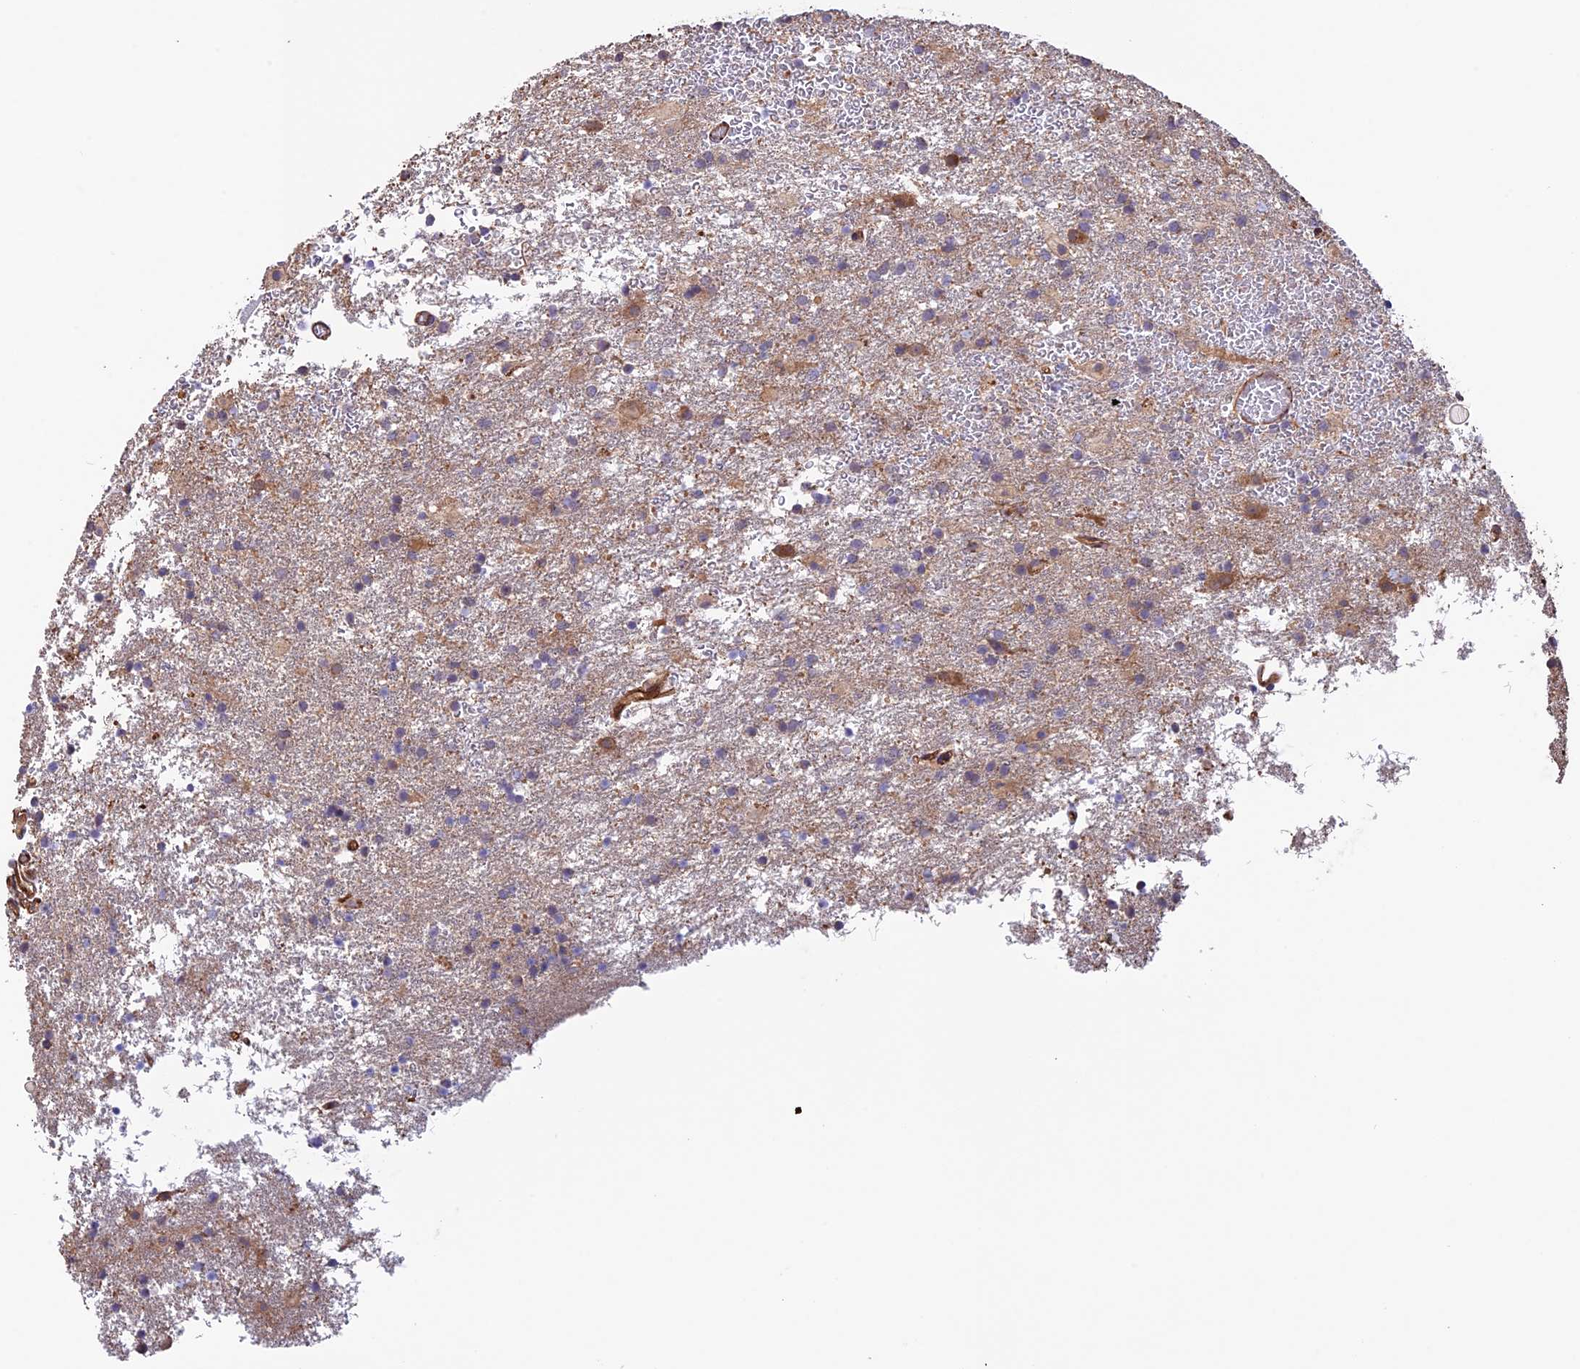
{"staining": {"intensity": "moderate", "quantity": "<25%", "location": "cytoplasmic/membranous"}, "tissue": "glioma", "cell_type": "Tumor cells", "image_type": "cancer", "snomed": [{"axis": "morphology", "description": "Glioma, malignant, Low grade"}, {"axis": "topography", "description": "Brain"}], "caption": "Low-grade glioma (malignant) stained with DAB (3,3'-diaminobenzidine) IHC displays low levels of moderate cytoplasmic/membranous staining in approximately <25% of tumor cells. (brown staining indicates protein expression, while blue staining denotes nuclei).", "gene": "GAS8", "patient": {"sex": "male", "age": 65}}